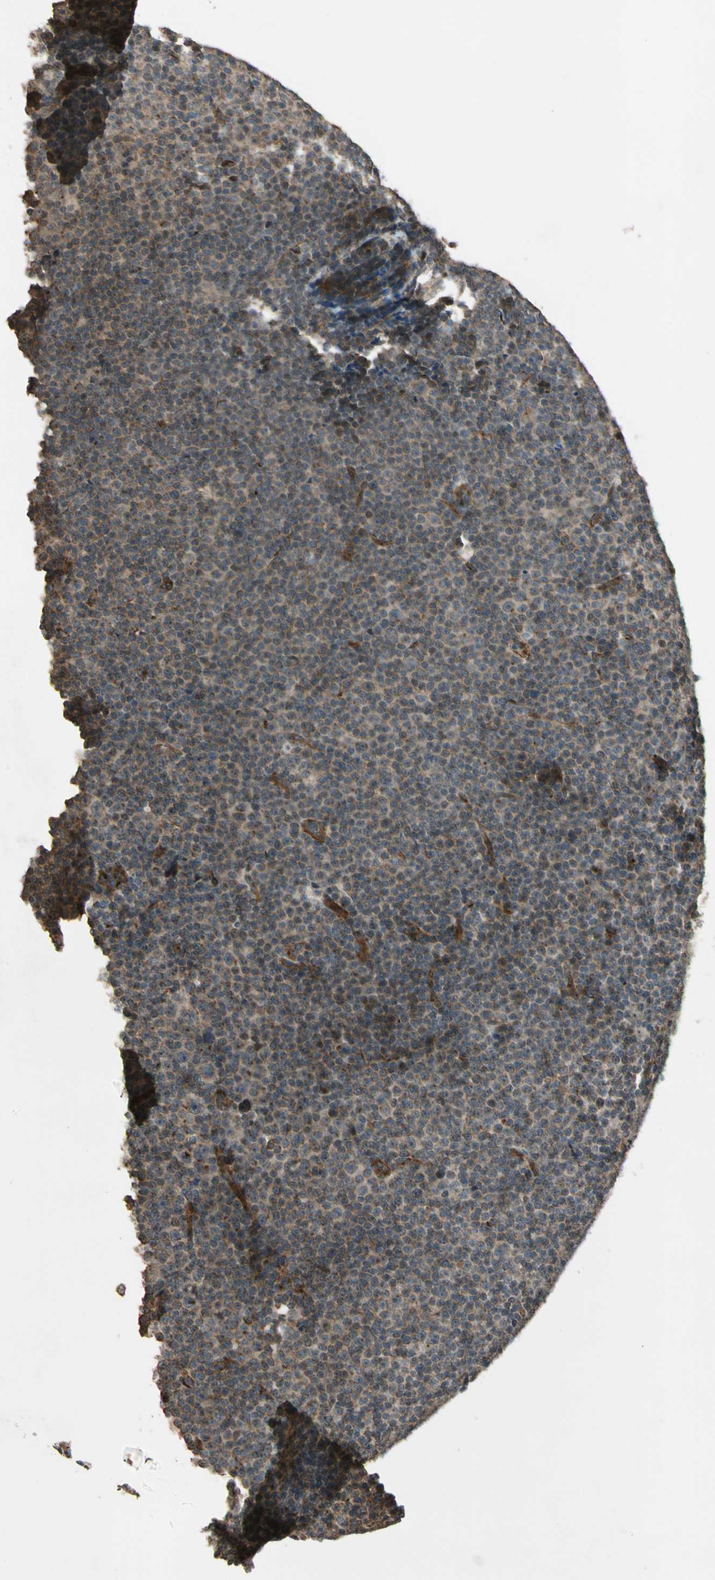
{"staining": {"intensity": "moderate", "quantity": "<25%", "location": "cytoplasmic/membranous"}, "tissue": "lymphoma", "cell_type": "Tumor cells", "image_type": "cancer", "snomed": [{"axis": "morphology", "description": "Malignant lymphoma, non-Hodgkin's type, Low grade"}, {"axis": "topography", "description": "Lymph node"}], "caption": "Immunohistochemistry (IHC) image of neoplastic tissue: human low-grade malignant lymphoma, non-Hodgkin's type stained using IHC displays low levels of moderate protein expression localized specifically in the cytoplasmic/membranous of tumor cells, appearing as a cytoplasmic/membranous brown color.", "gene": "GCK", "patient": {"sex": "female", "age": 67}}